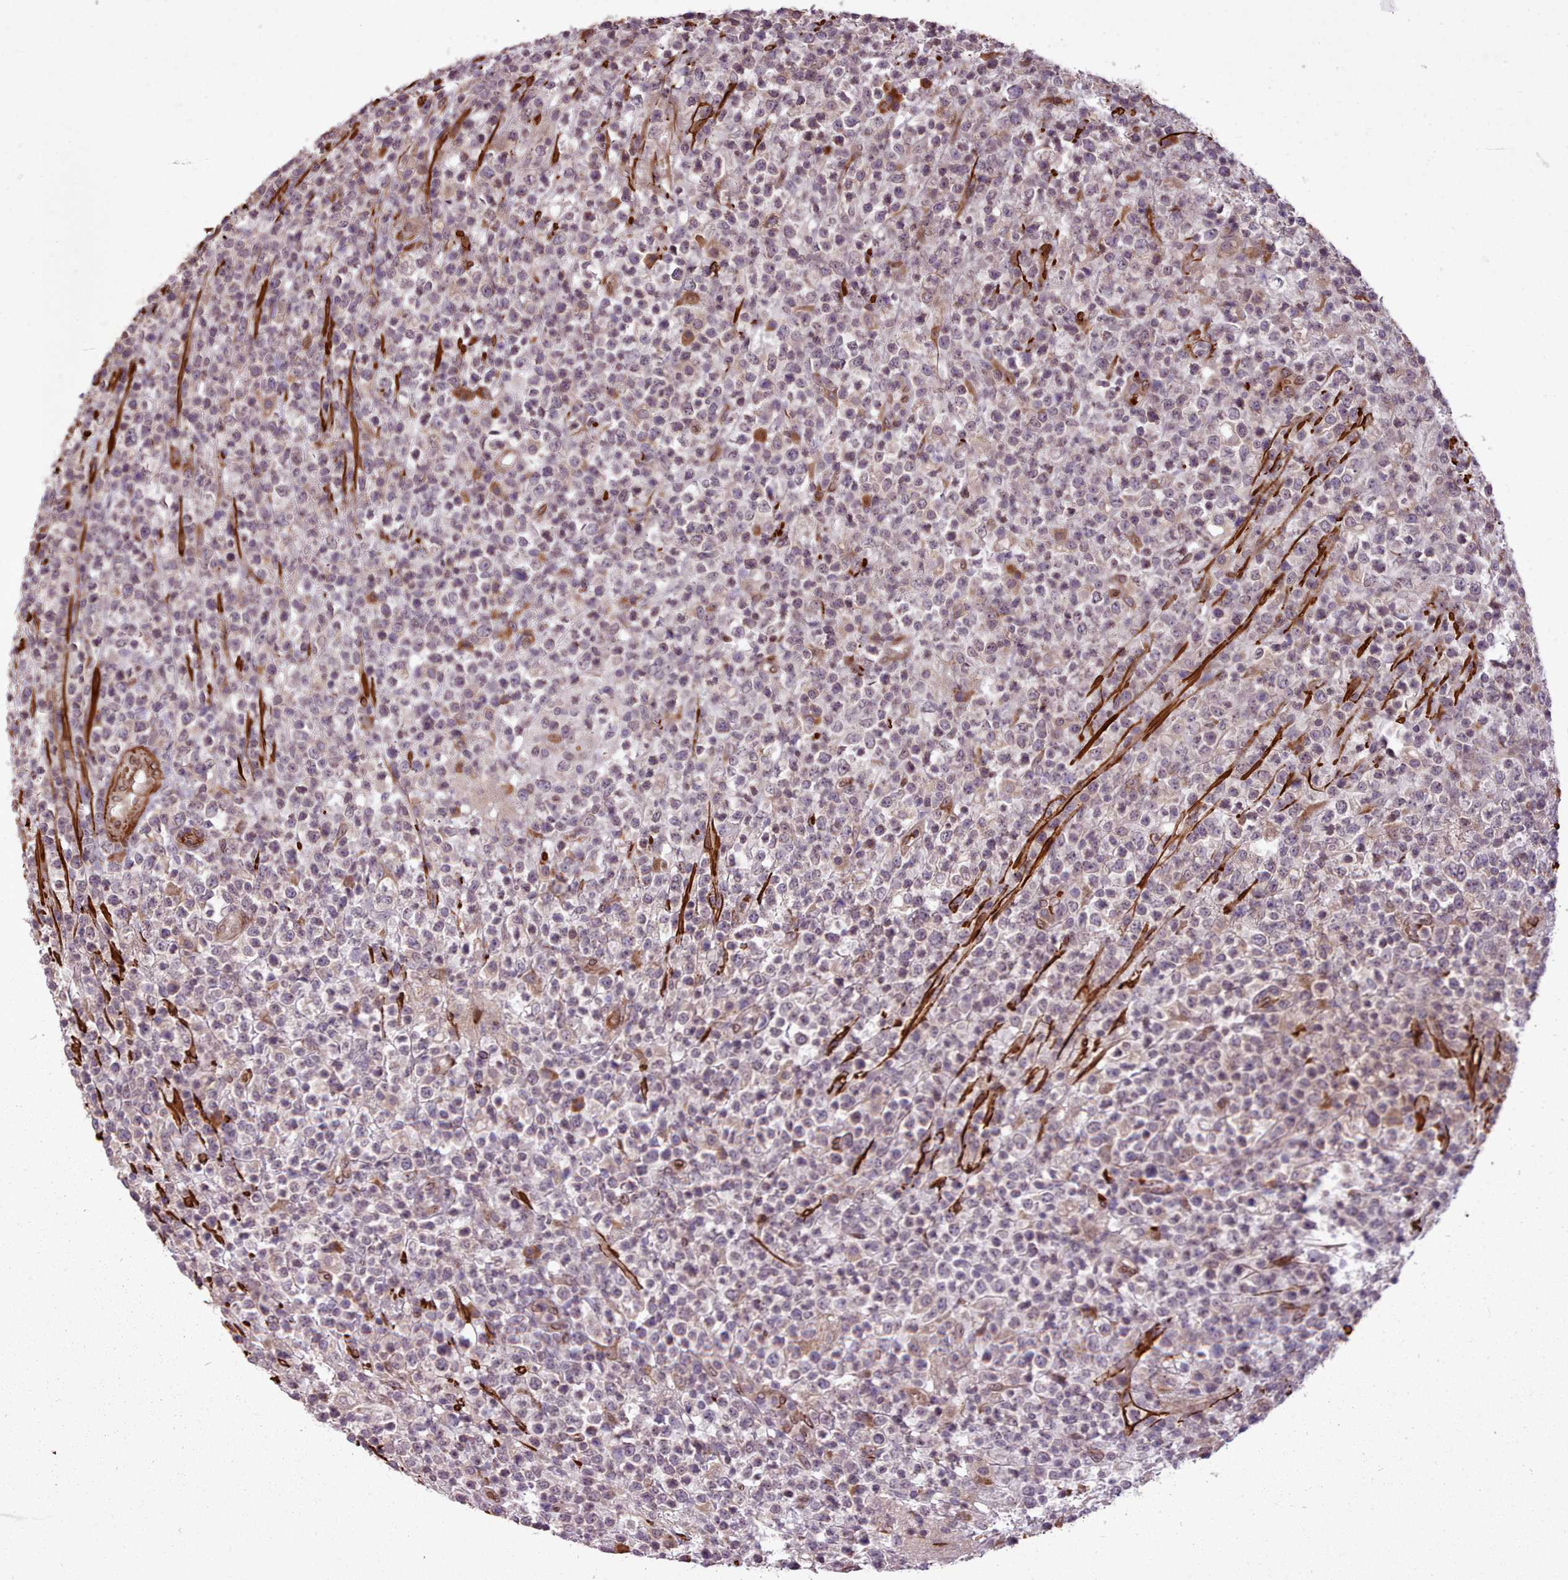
{"staining": {"intensity": "negative", "quantity": "none", "location": "none"}, "tissue": "lymphoma", "cell_type": "Tumor cells", "image_type": "cancer", "snomed": [{"axis": "morphology", "description": "Malignant lymphoma, non-Hodgkin's type, High grade"}, {"axis": "topography", "description": "Colon"}], "caption": "Immunohistochemistry image of neoplastic tissue: lymphoma stained with DAB (3,3'-diaminobenzidine) exhibits no significant protein expression in tumor cells. (DAB immunohistochemistry (IHC), high magnification).", "gene": "CABP1", "patient": {"sex": "female", "age": 53}}